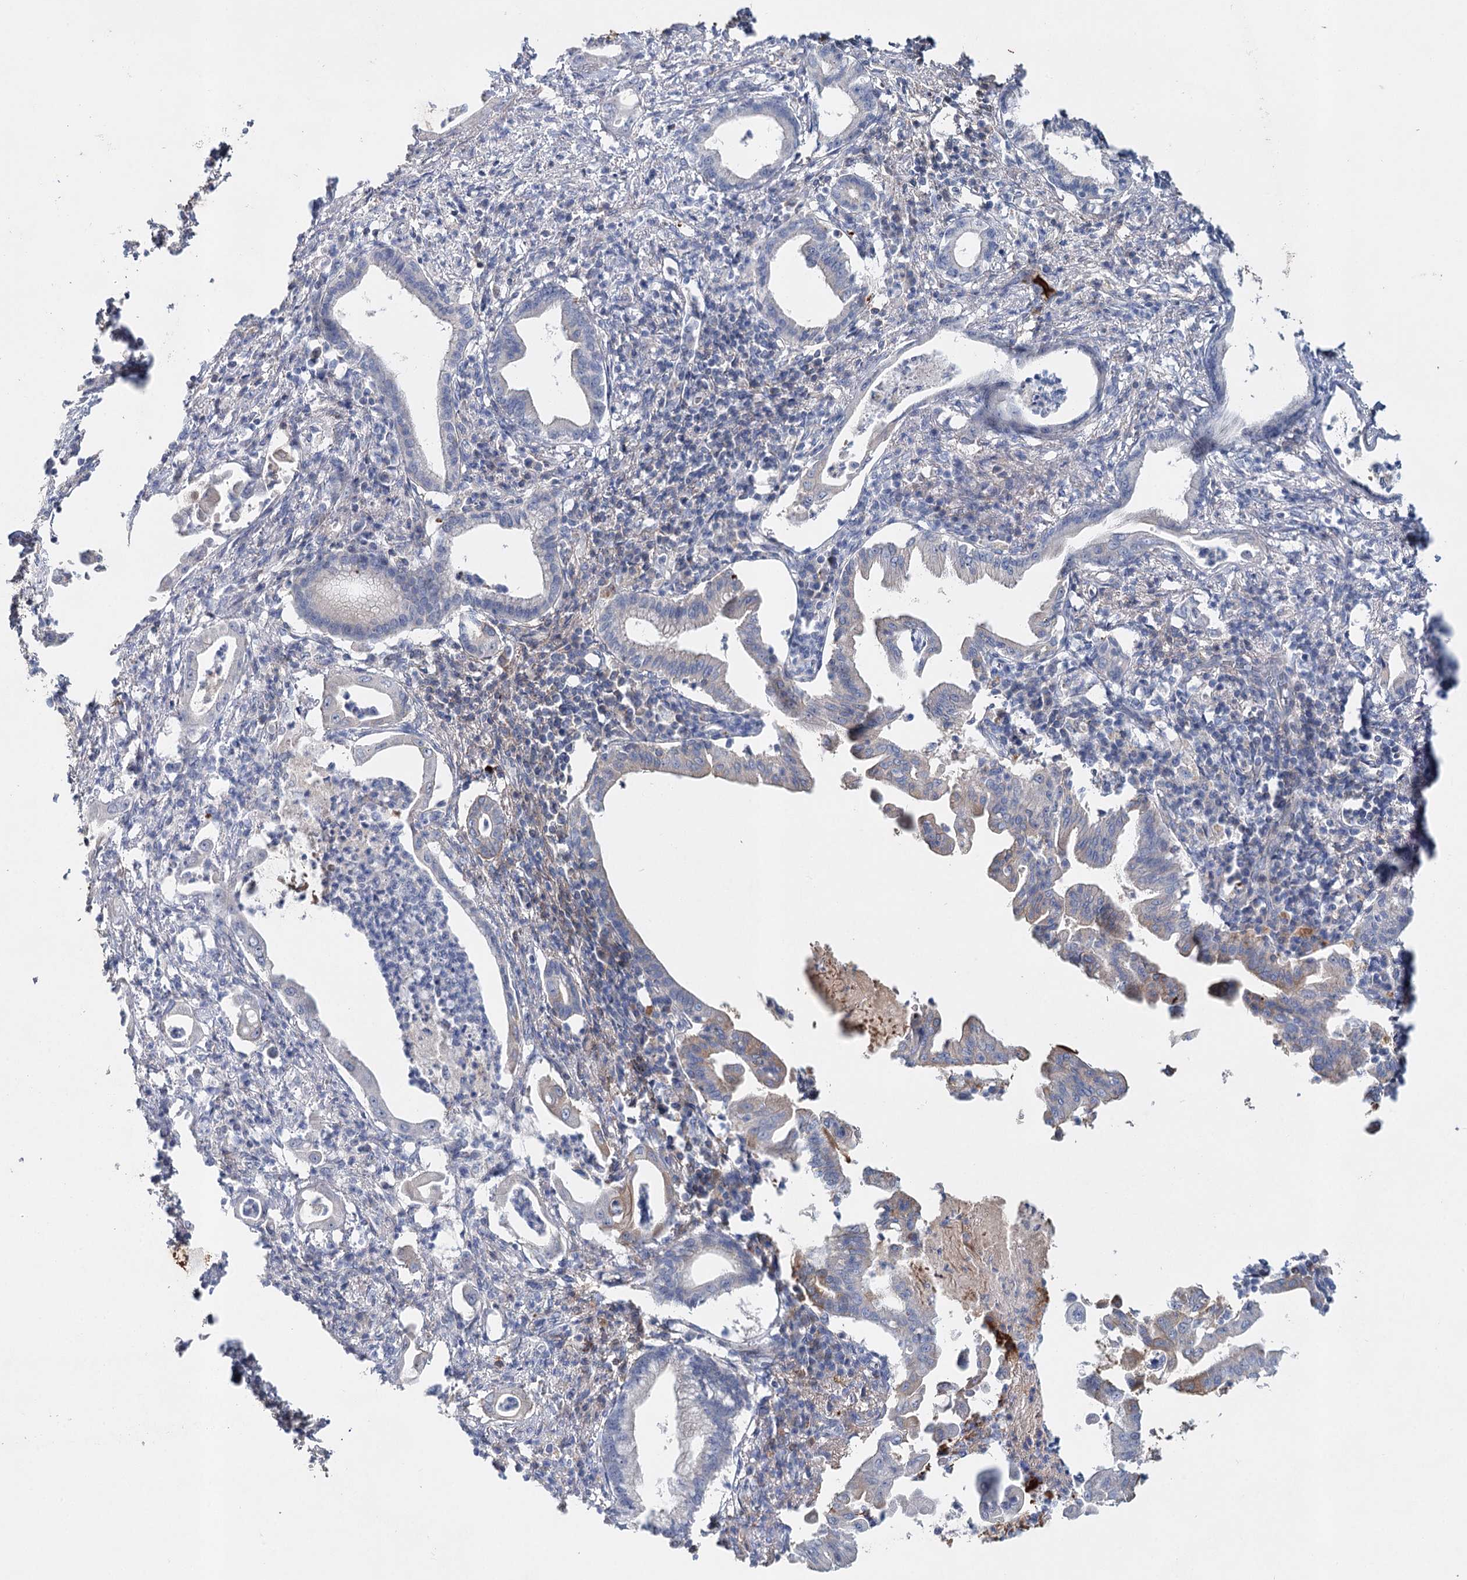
{"staining": {"intensity": "negative", "quantity": "none", "location": "none"}, "tissue": "pancreatic cancer", "cell_type": "Tumor cells", "image_type": "cancer", "snomed": [{"axis": "morphology", "description": "Adenocarcinoma, NOS"}, {"axis": "topography", "description": "Pancreas"}], "caption": "A photomicrograph of human adenocarcinoma (pancreatic) is negative for staining in tumor cells. (Stains: DAB IHC with hematoxylin counter stain, Microscopy: brightfield microscopy at high magnification).", "gene": "ALKBH8", "patient": {"sex": "female", "age": 55}}